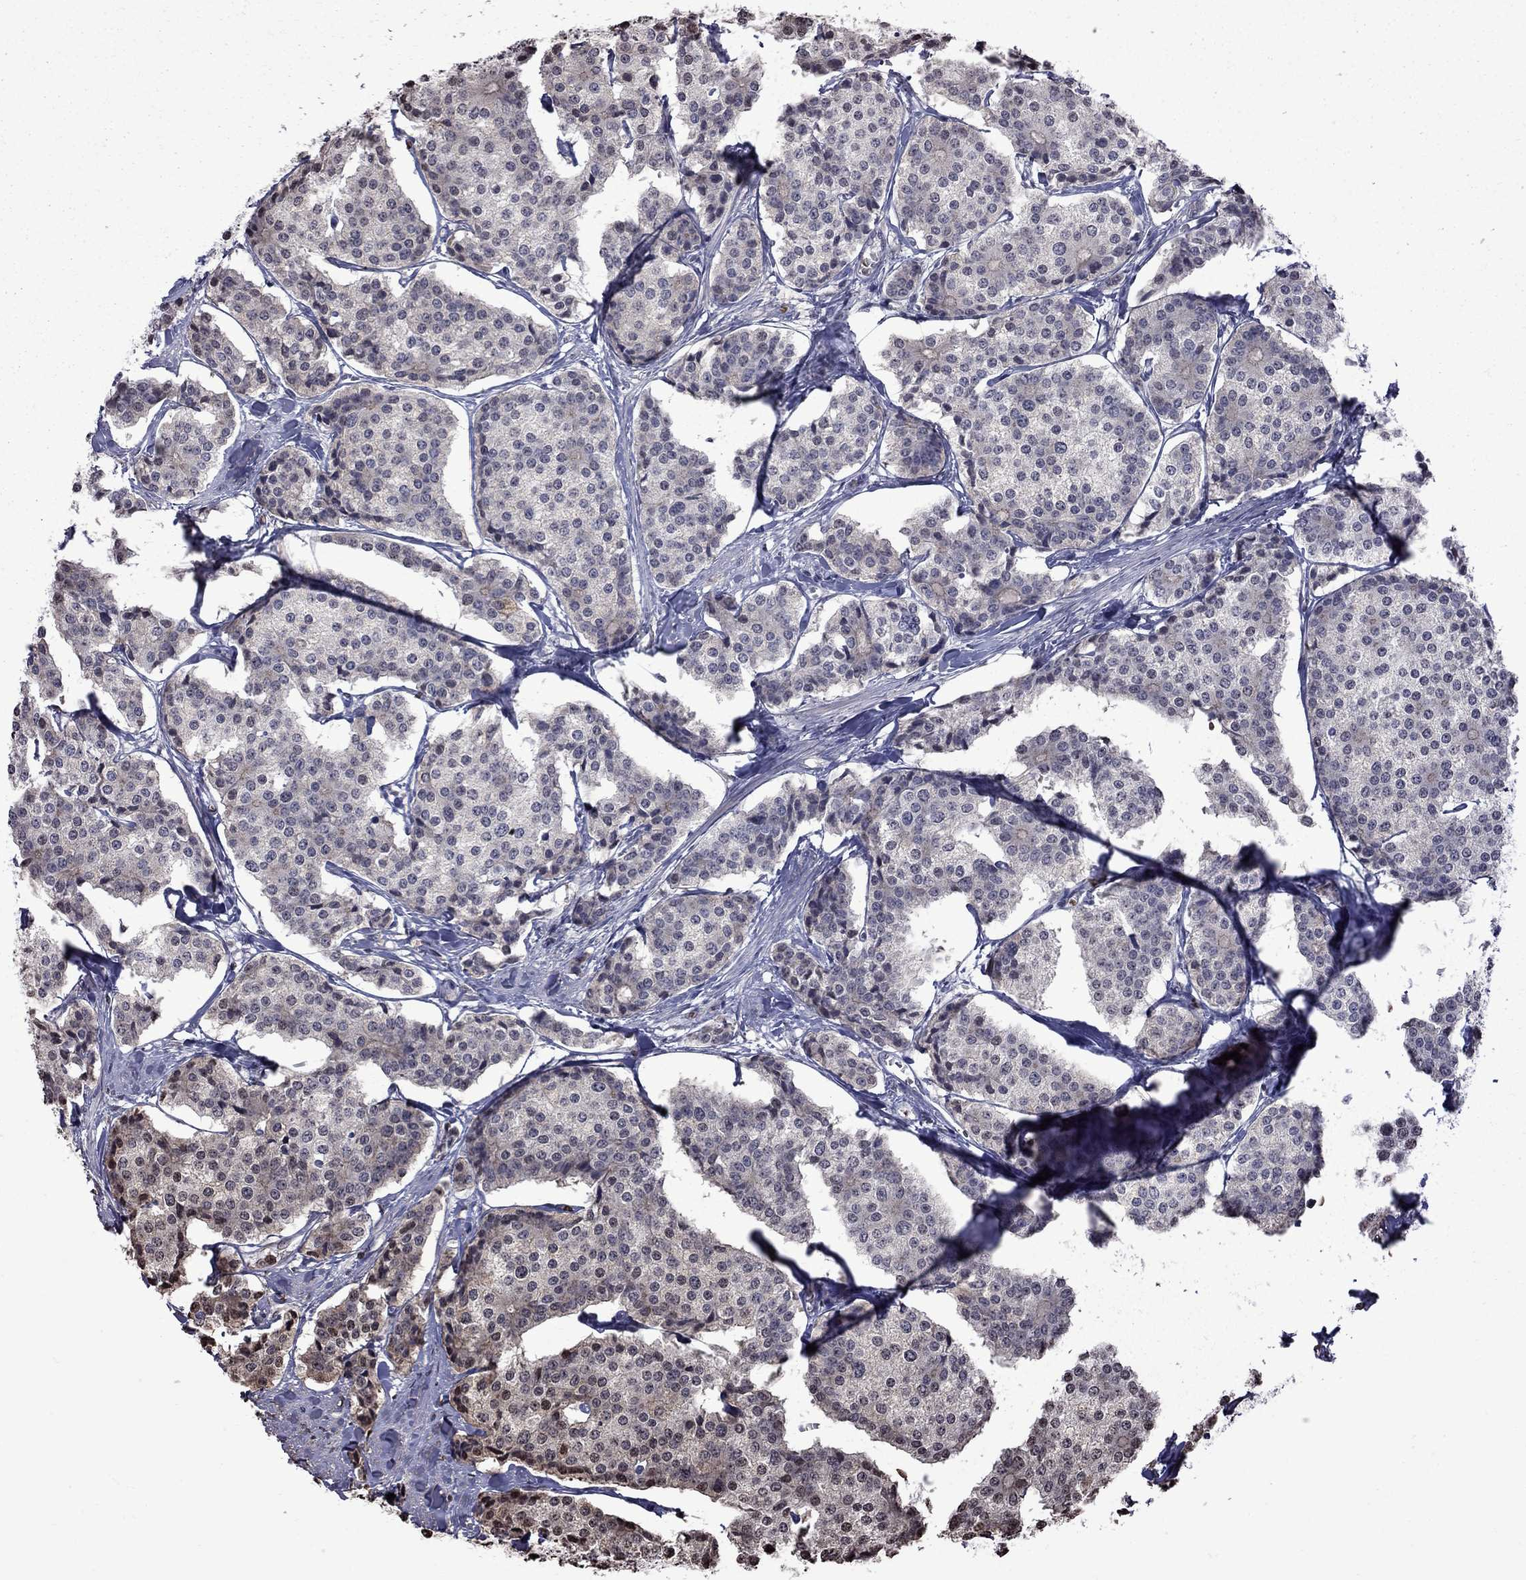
{"staining": {"intensity": "moderate", "quantity": "<25%", "location": "cytoplasmic/membranous"}, "tissue": "carcinoid", "cell_type": "Tumor cells", "image_type": "cancer", "snomed": [{"axis": "morphology", "description": "Carcinoid, malignant, NOS"}, {"axis": "topography", "description": "Small intestine"}], "caption": "Brown immunohistochemical staining in human carcinoid shows moderate cytoplasmic/membranous staining in approximately <25% of tumor cells.", "gene": "NRARP", "patient": {"sex": "female", "age": 65}}